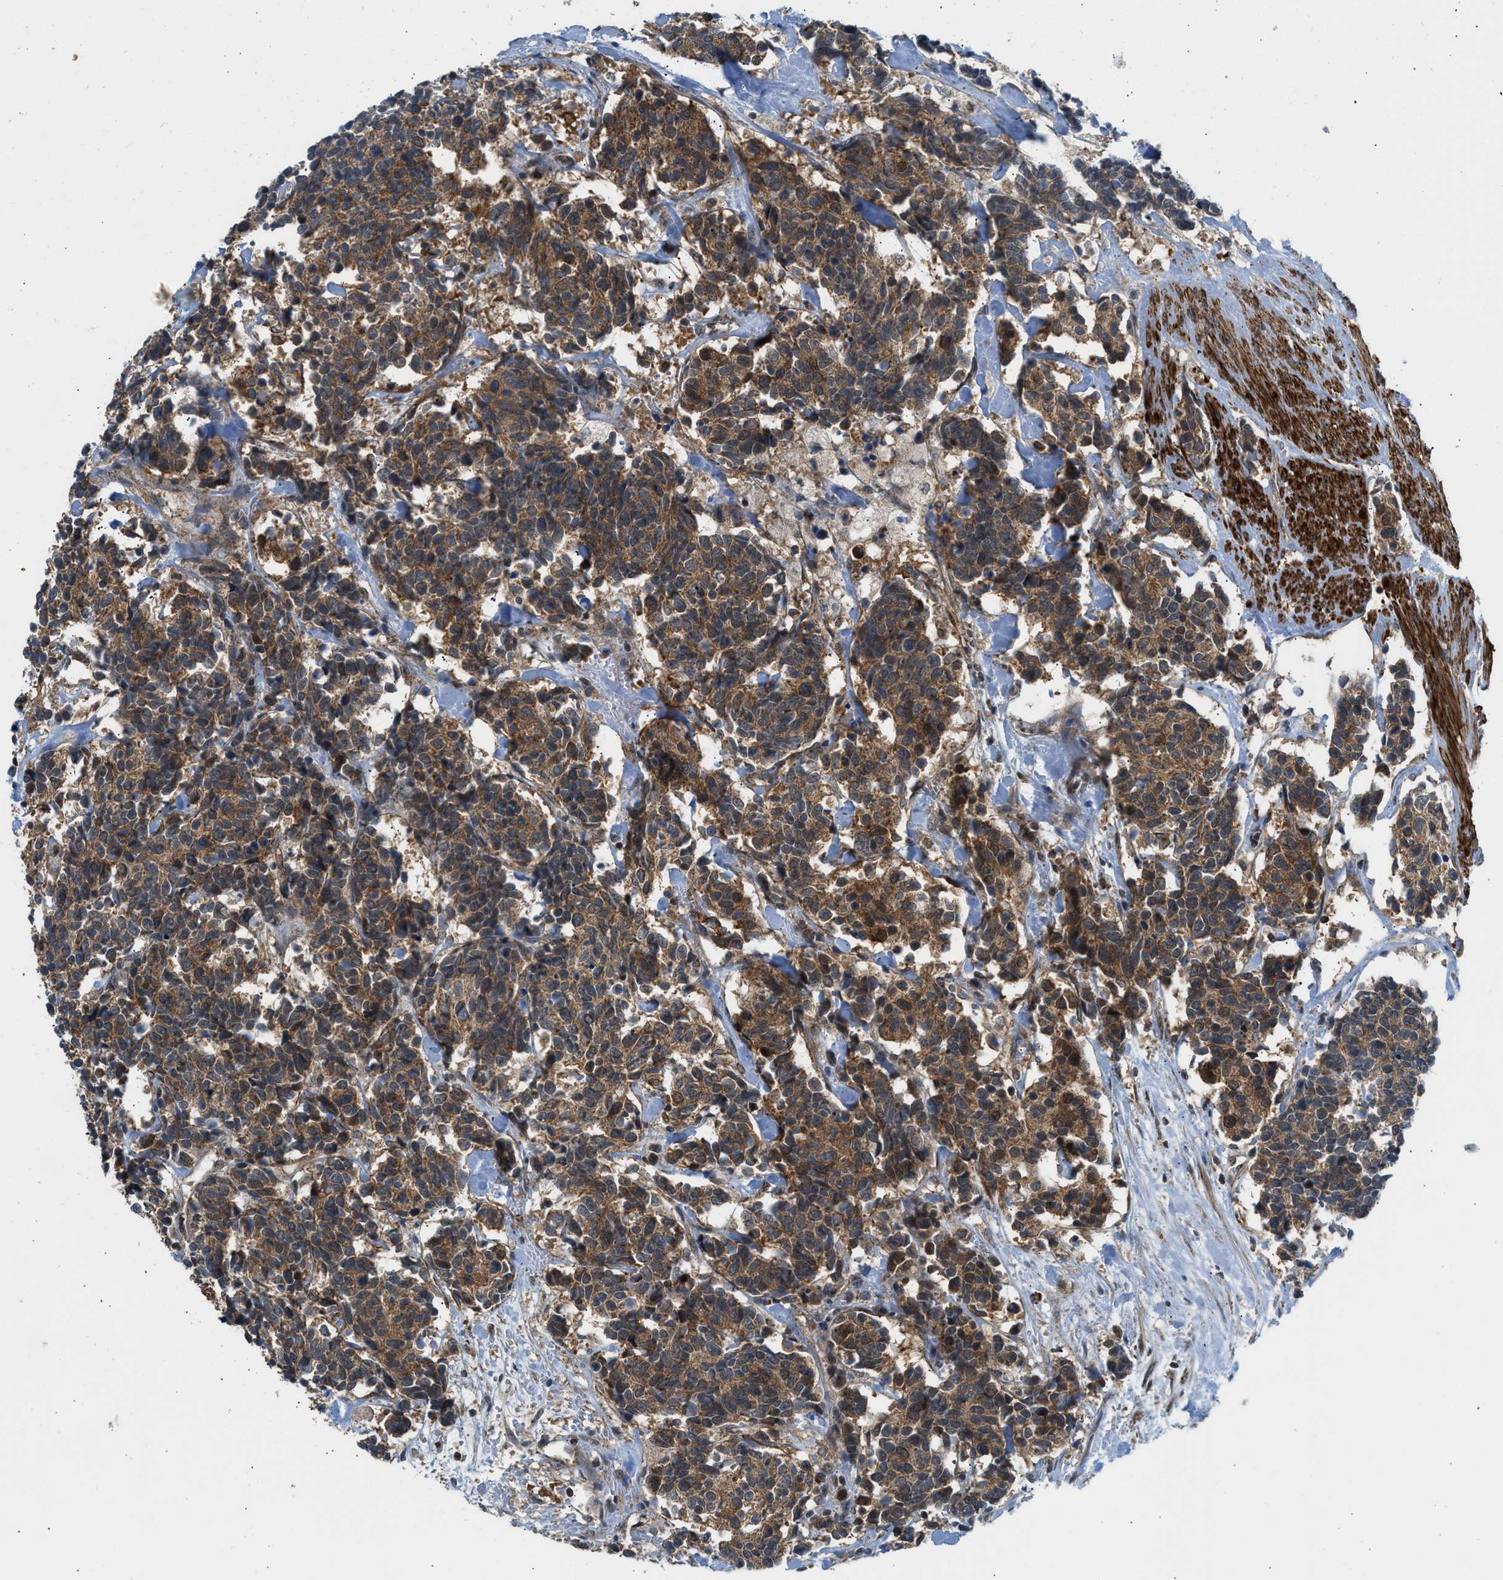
{"staining": {"intensity": "moderate", "quantity": ">75%", "location": "cytoplasmic/membranous"}, "tissue": "carcinoid", "cell_type": "Tumor cells", "image_type": "cancer", "snomed": [{"axis": "morphology", "description": "Carcinoma, NOS"}, {"axis": "morphology", "description": "Carcinoid, malignant, NOS"}, {"axis": "topography", "description": "Urinary bladder"}], "caption": "Protein staining displays moderate cytoplasmic/membranous expression in approximately >75% of tumor cells in carcinoma. The protein of interest is shown in brown color, while the nuclei are stained blue.", "gene": "SESN2", "patient": {"sex": "male", "age": 57}}